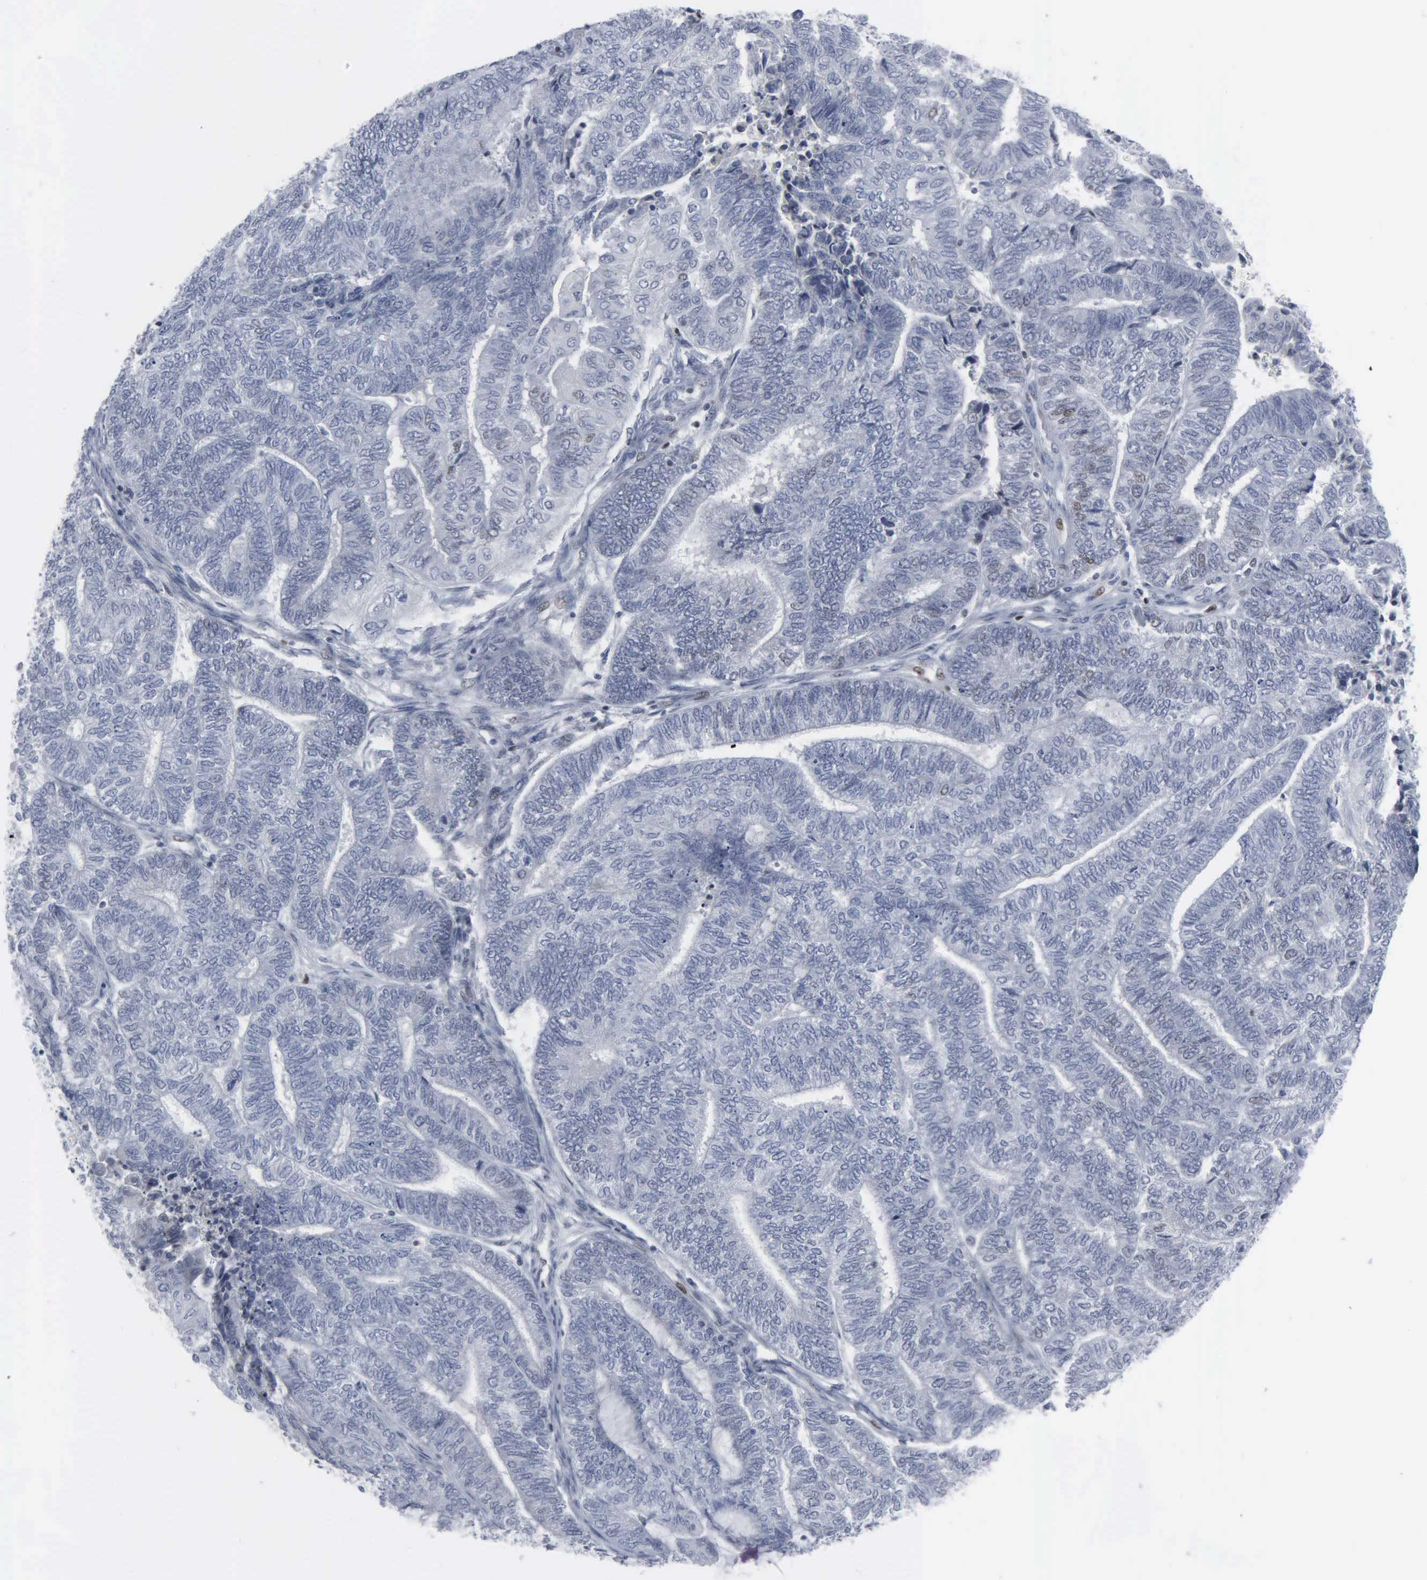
{"staining": {"intensity": "negative", "quantity": "none", "location": "none"}, "tissue": "endometrial cancer", "cell_type": "Tumor cells", "image_type": "cancer", "snomed": [{"axis": "morphology", "description": "Adenocarcinoma, NOS"}, {"axis": "topography", "description": "Uterus"}, {"axis": "topography", "description": "Endometrium"}], "caption": "Tumor cells are negative for brown protein staining in endometrial cancer (adenocarcinoma).", "gene": "CCND3", "patient": {"sex": "female", "age": 70}}